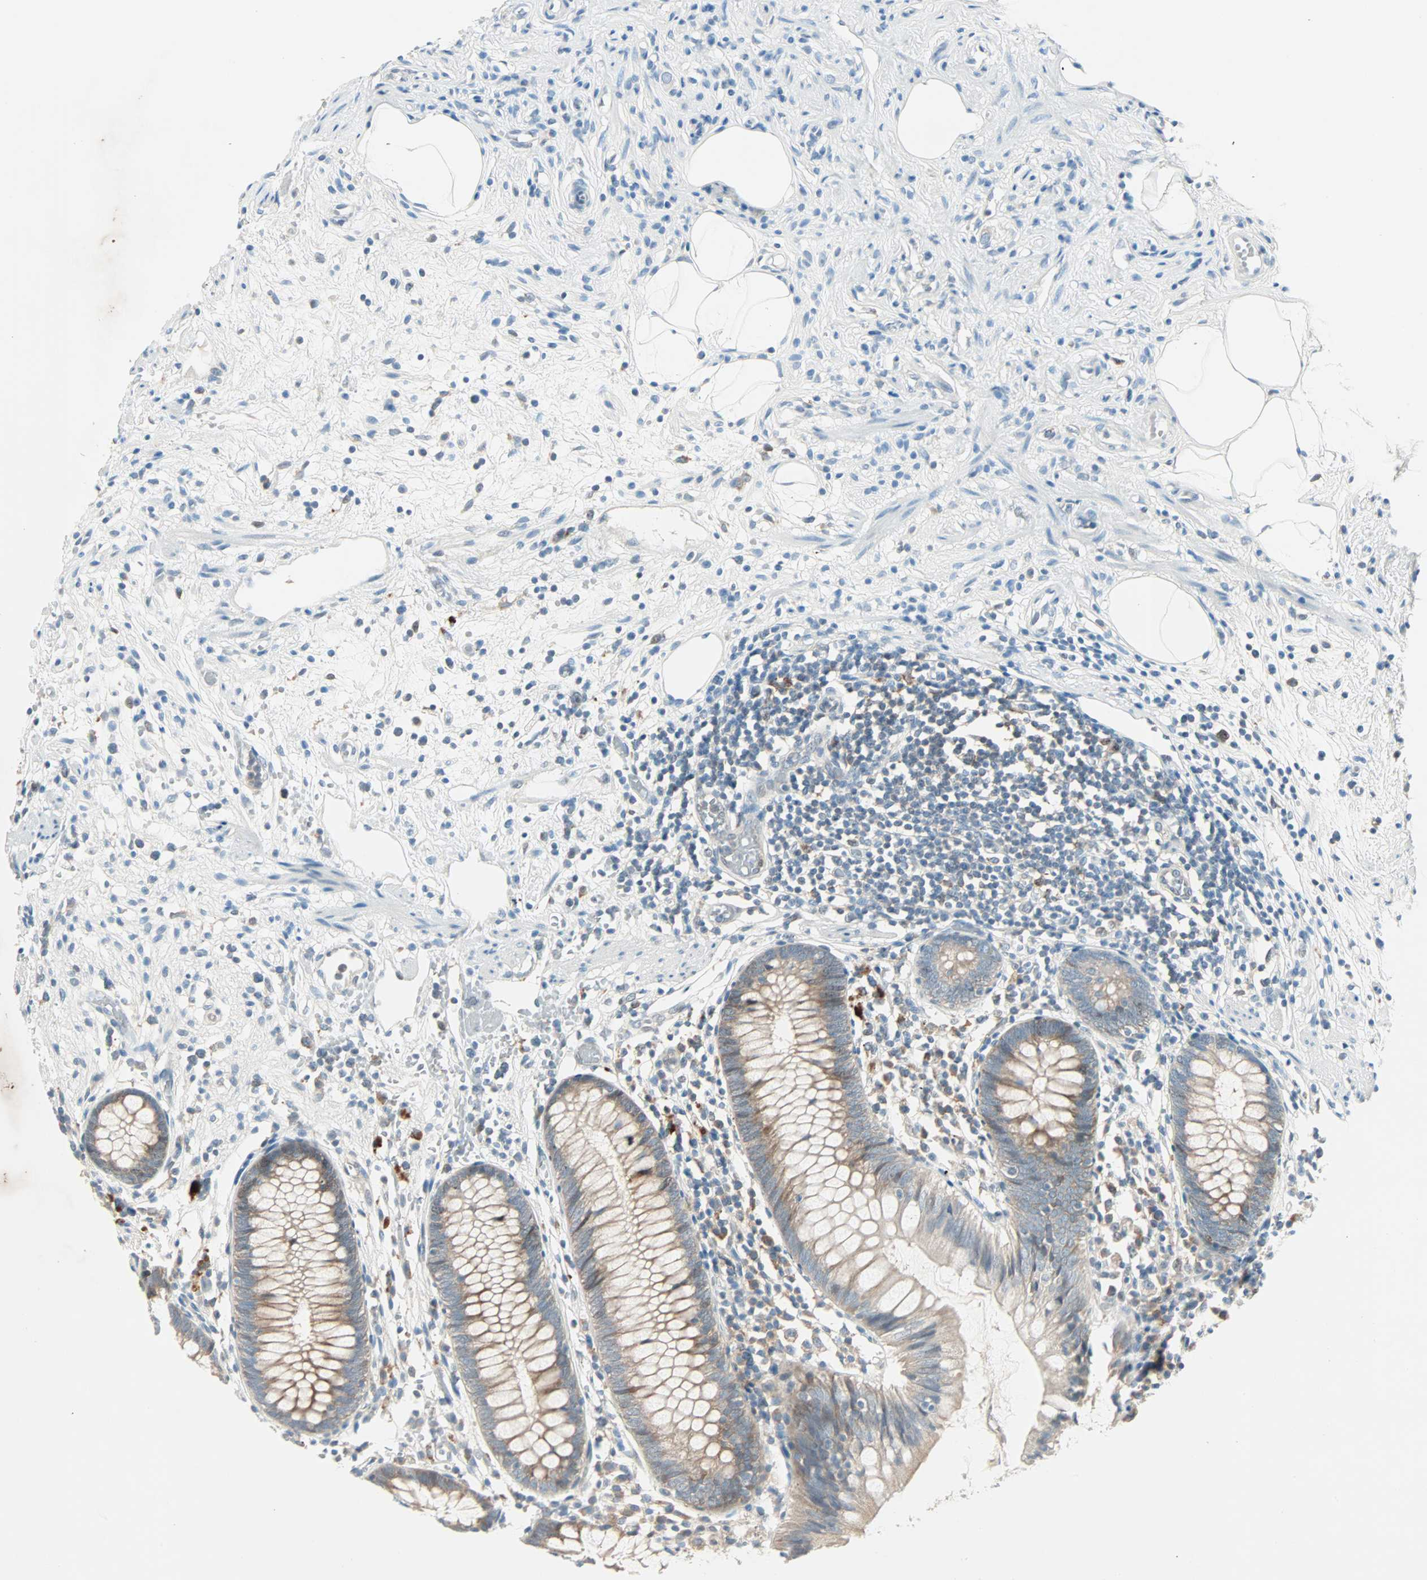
{"staining": {"intensity": "weak", "quantity": ">75%", "location": "cytoplasmic/membranous"}, "tissue": "appendix", "cell_type": "Glandular cells", "image_type": "normal", "snomed": [{"axis": "morphology", "description": "Normal tissue, NOS"}, {"axis": "topography", "description": "Appendix"}], "caption": "An image showing weak cytoplasmic/membranous expression in about >75% of glandular cells in unremarkable appendix, as visualized by brown immunohistochemical staining.", "gene": "SMIM8", "patient": {"sex": "male", "age": 38}}